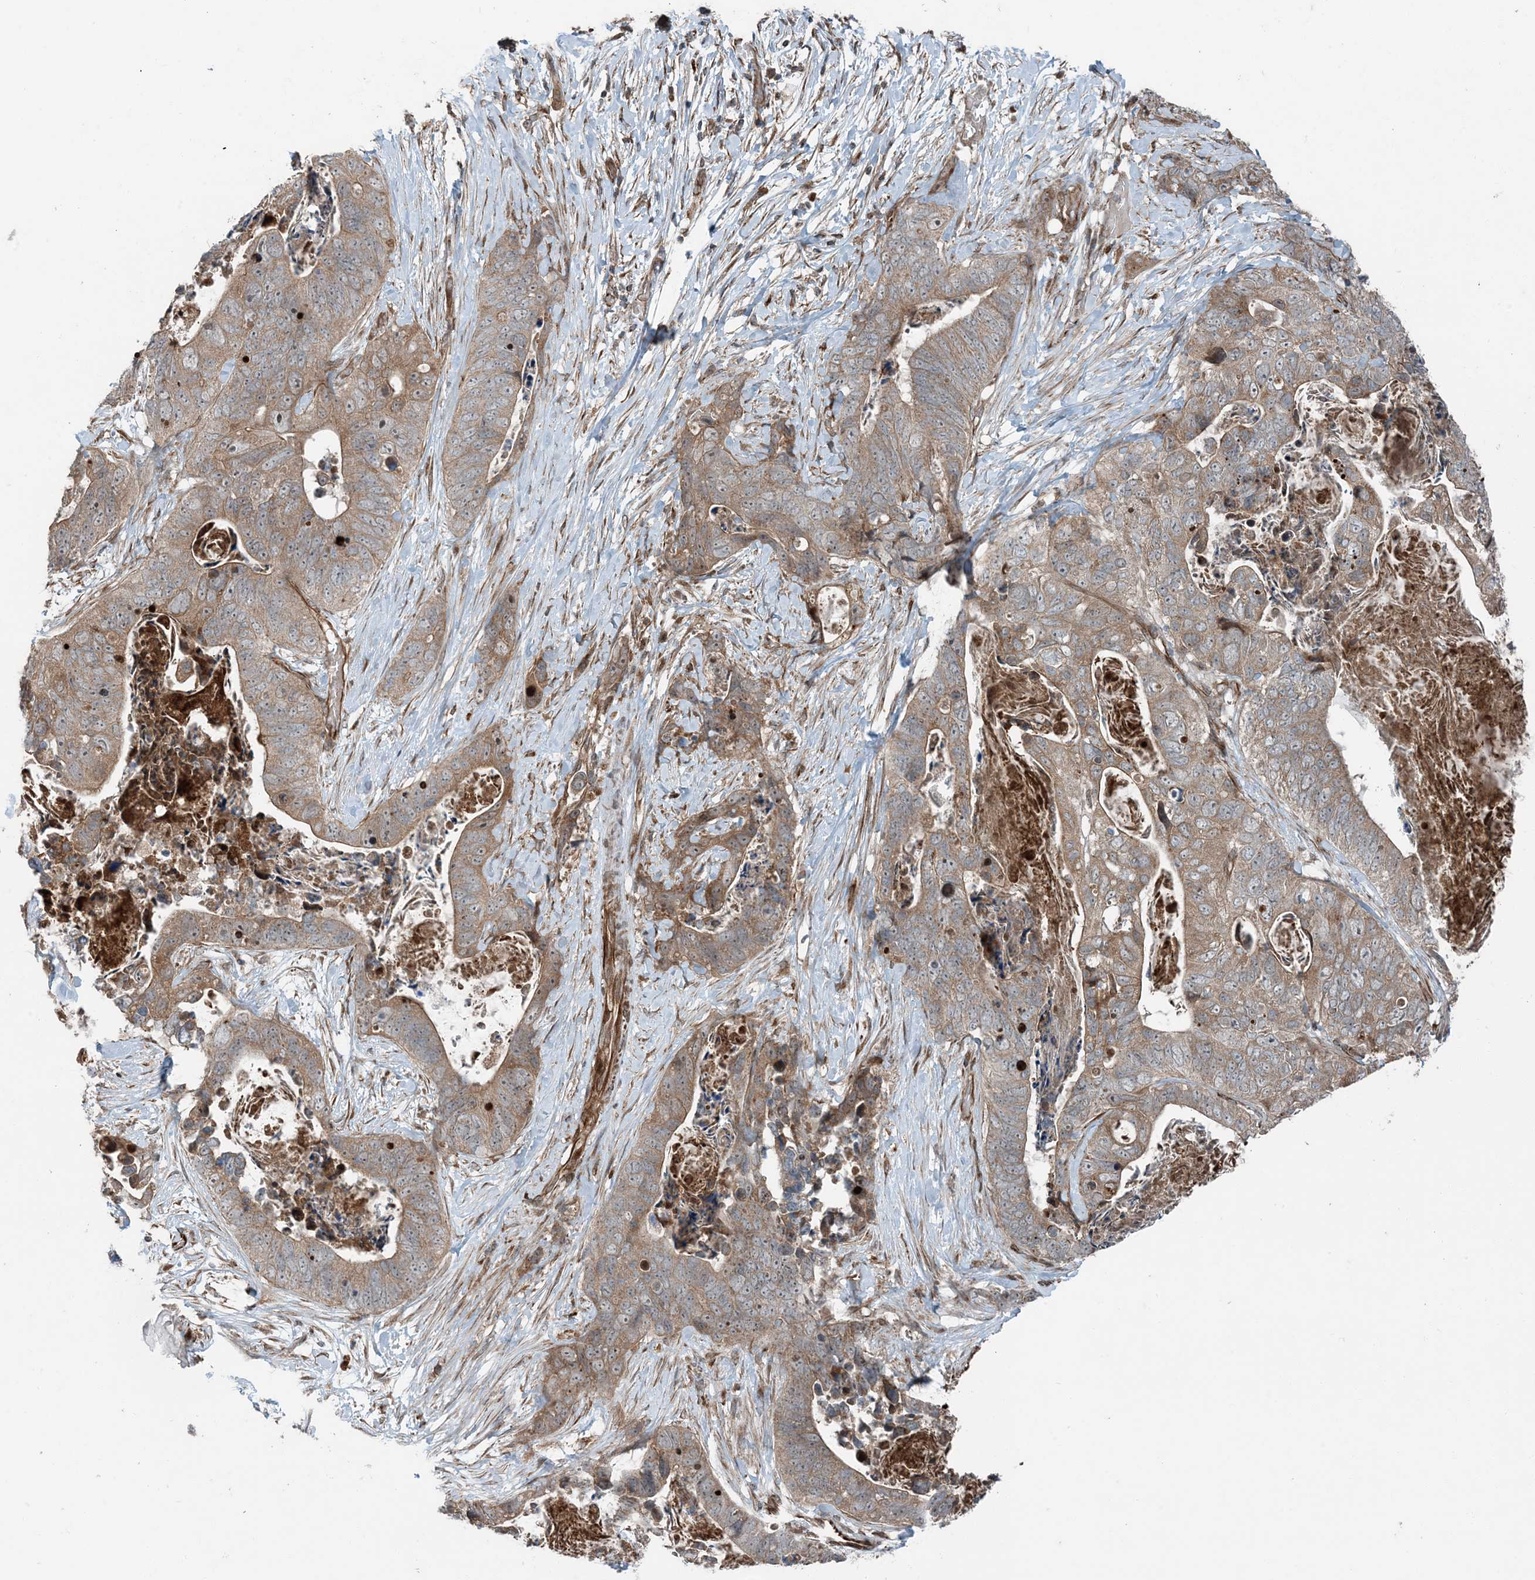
{"staining": {"intensity": "weak", "quantity": ">75%", "location": "cytoplasmic/membranous"}, "tissue": "stomach cancer", "cell_type": "Tumor cells", "image_type": "cancer", "snomed": [{"axis": "morphology", "description": "Adenocarcinoma, NOS"}, {"axis": "topography", "description": "Stomach"}], "caption": "The micrograph displays staining of adenocarcinoma (stomach), revealing weak cytoplasmic/membranous protein expression (brown color) within tumor cells.", "gene": "EDEM2", "patient": {"sex": "female", "age": 89}}